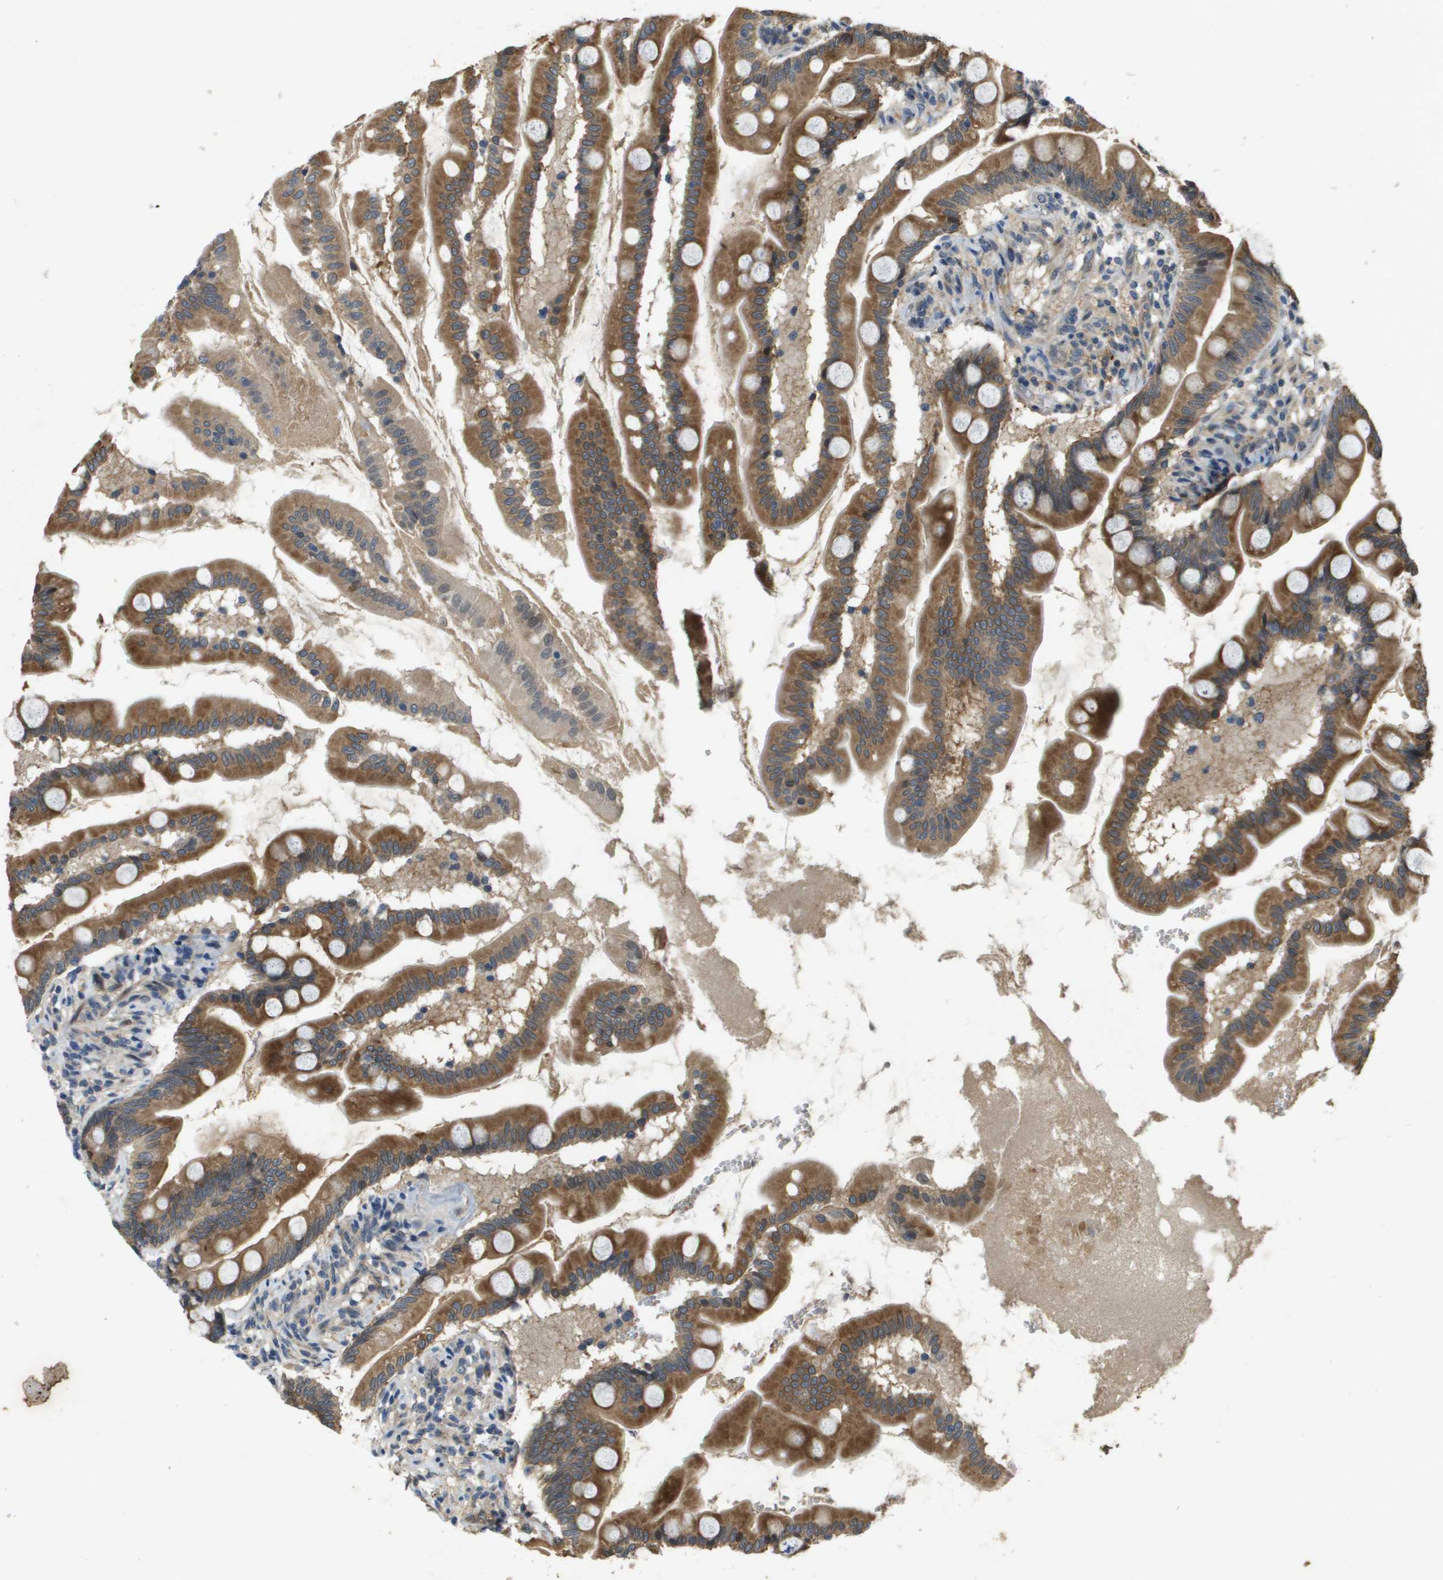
{"staining": {"intensity": "strong", "quantity": ">75%", "location": "cytoplasmic/membranous"}, "tissue": "small intestine", "cell_type": "Glandular cells", "image_type": "normal", "snomed": [{"axis": "morphology", "description": "Normal tissue, NOS"}, {"axis": "topography", "description": "Small intestine"}], "caption": "Immunohistochemical staining of benign small intestine reveals strong cytoplasmic/membranous protein positivity in about >75% of glandular cells.", "gene": "PGAP3", "patient": {"sex": "female", "age": 56}}